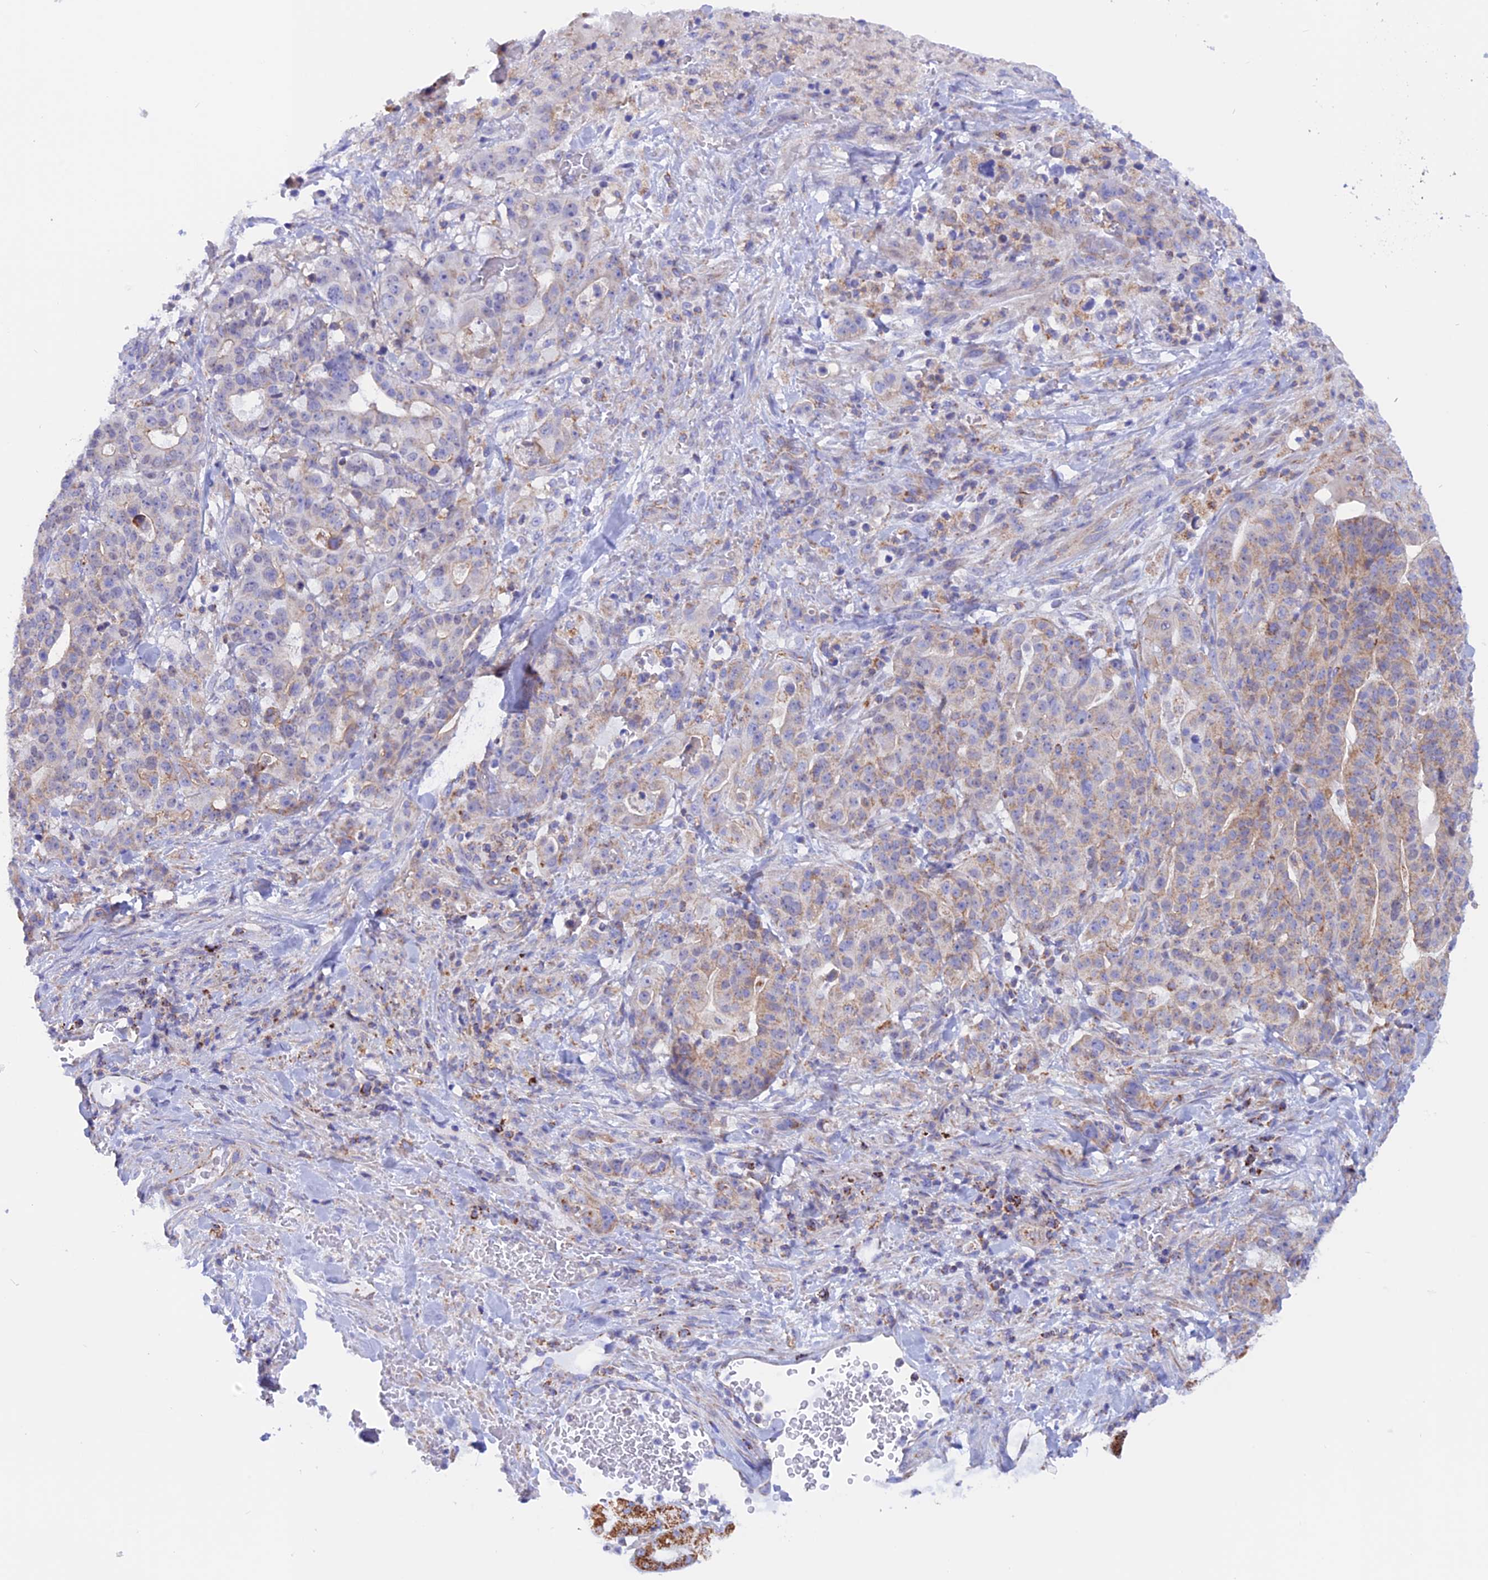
{"staining": {"intensity": "moderate", "quantity": "<25%", "location": "cytoplasmic/membranous"}, "tissue": "stomach cancer", "cell_type": "Tumor cells", "image_type": "cancer", "snomed": [{"axis": "morphology", "description": "Adenocarcinoma, NOS"}, {"axis": "topography", "description": "Stomach"}], "caption": "A brown stain labels moderate cytoplasmic/membranous staining of a protein in stomach cancer tumor cells. (DAB (3,3'-diaminobenzidine) = brown stain, brightfield microscopy at high magnification).", "gene": "GCDH", "patient": {"sex": "male", "age": 48}}